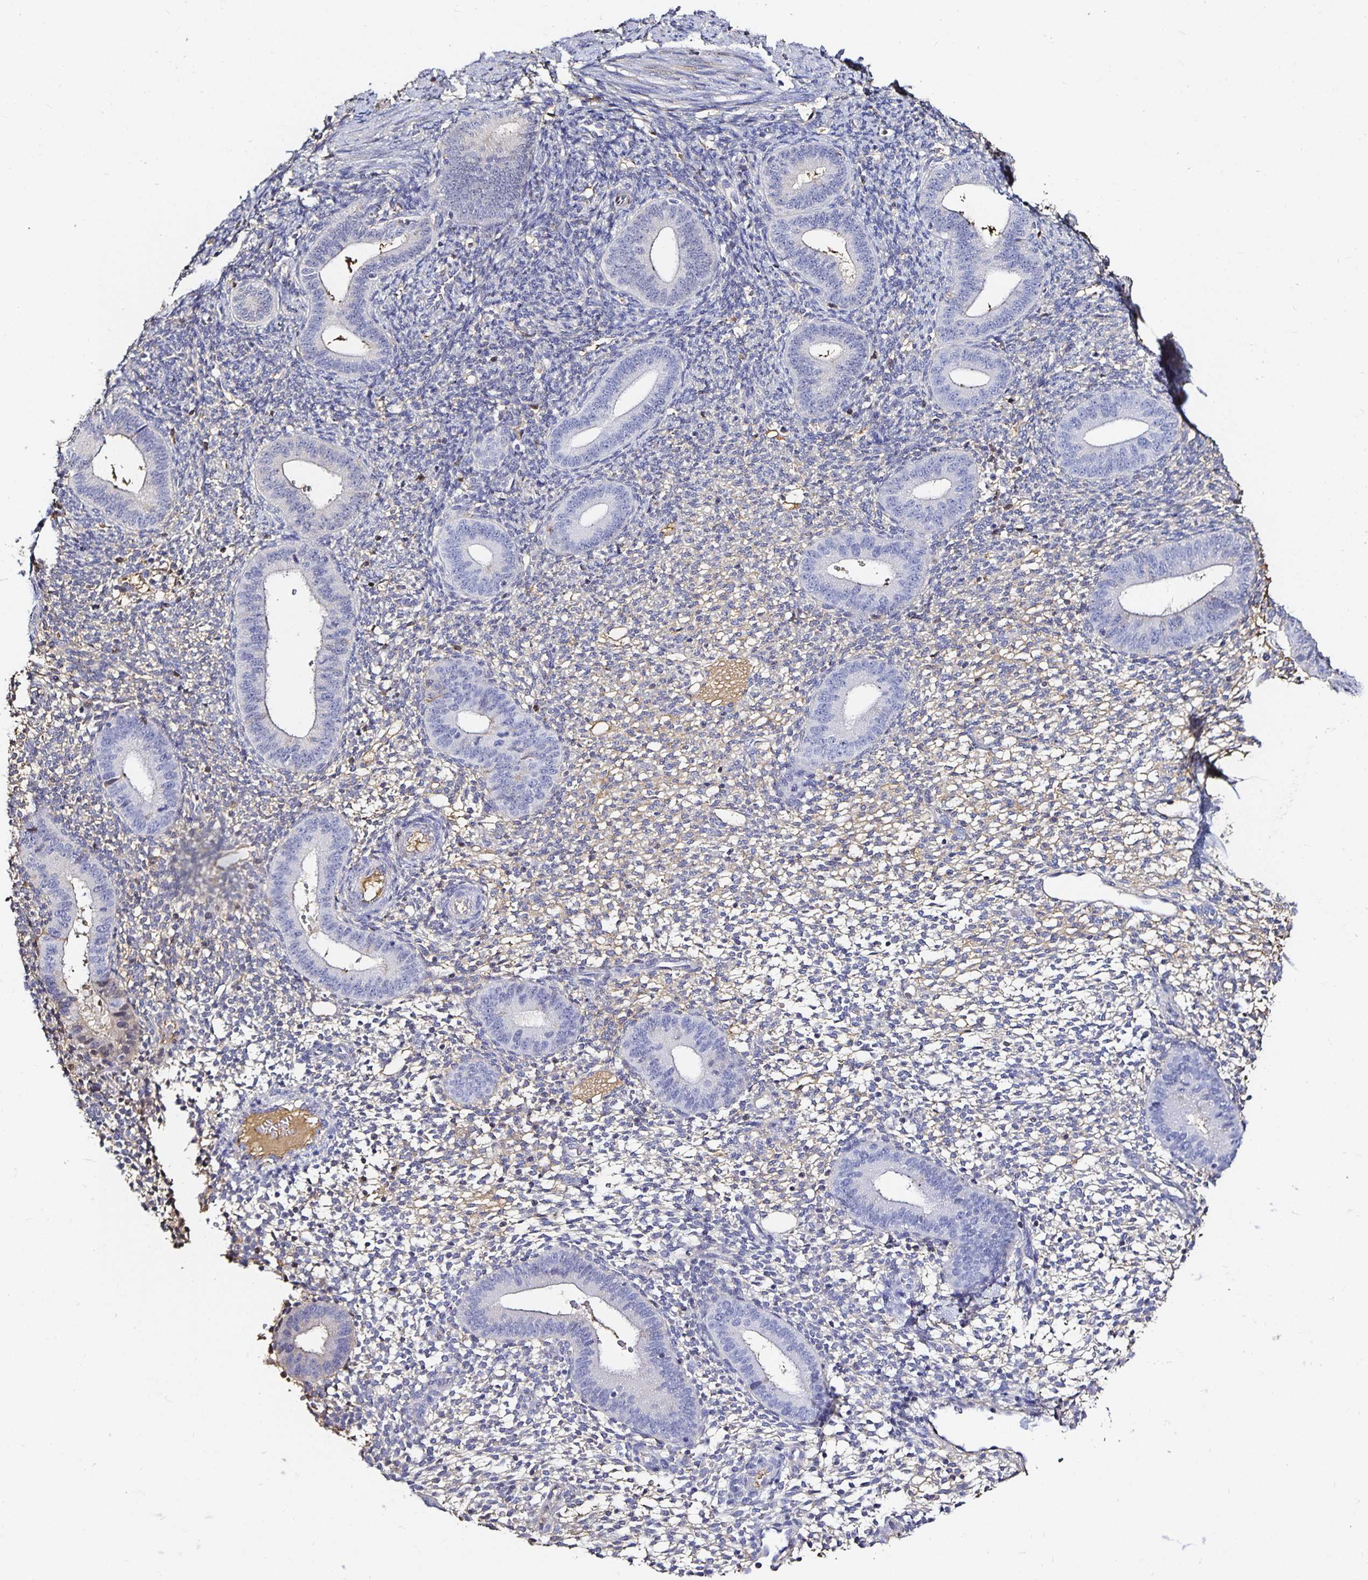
{"staining": {"intensity": "negative", "quantity": "none", "location": "none"}, "tissue": "endometrium", "cell_type": "Cells in endometrial stroma", "image_type": "normal", "snomed": [{"axis": "morphology", "description": "Normal tissue, NOS"}, {"axis": "topography", "description": "Endometrium"}], "caption": "Photomicrograph shows no protein expression in cells in endometrial stroma of unremarkable endometrium.", "gene": "TTR", "patient": {"sex": "female", "age": 40}}